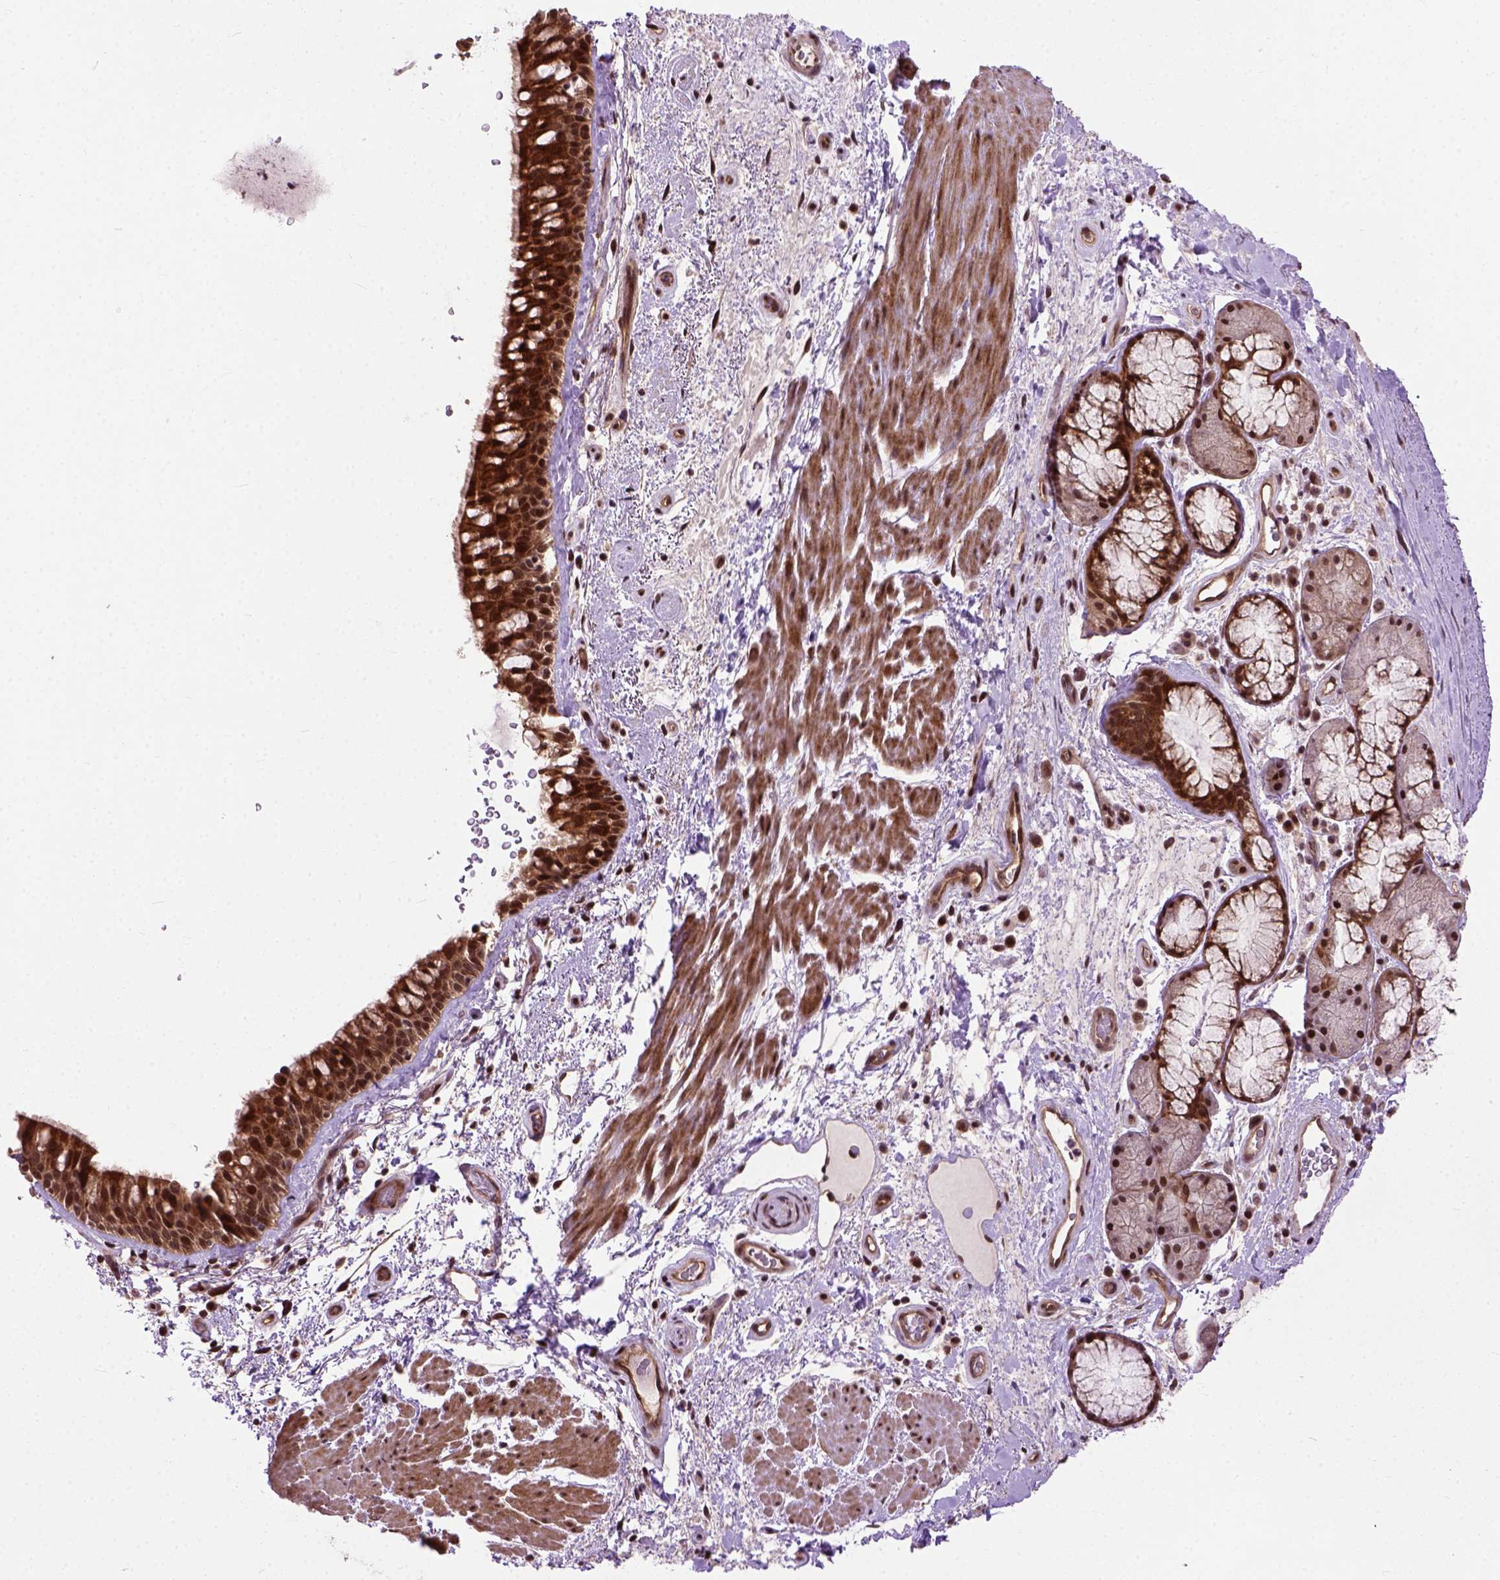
{"staining": {"intensity": "strong", "quantity": ">75%", "location": "cytoplasmic/membranous,nuclear"}, "tissue": "bronchus", "cell_type": "Respiratory epithelial cells", "image_type": "normal", "snomed": [{"axis": "morphology", "description": "Normal tissue, NOS"}, {"axis": "topography", "description": "Bronchus"}], "caption": "High-power microscopy captured an immunohistochemistry photomicrograph of normal bronchus, revealing strong cytoplasmic/membranous,nuclear positivity in approximately >75% of respiratory epithelial cells.", "gene": "ZNF630", "patient": {"sex": "male", "age": 48}}